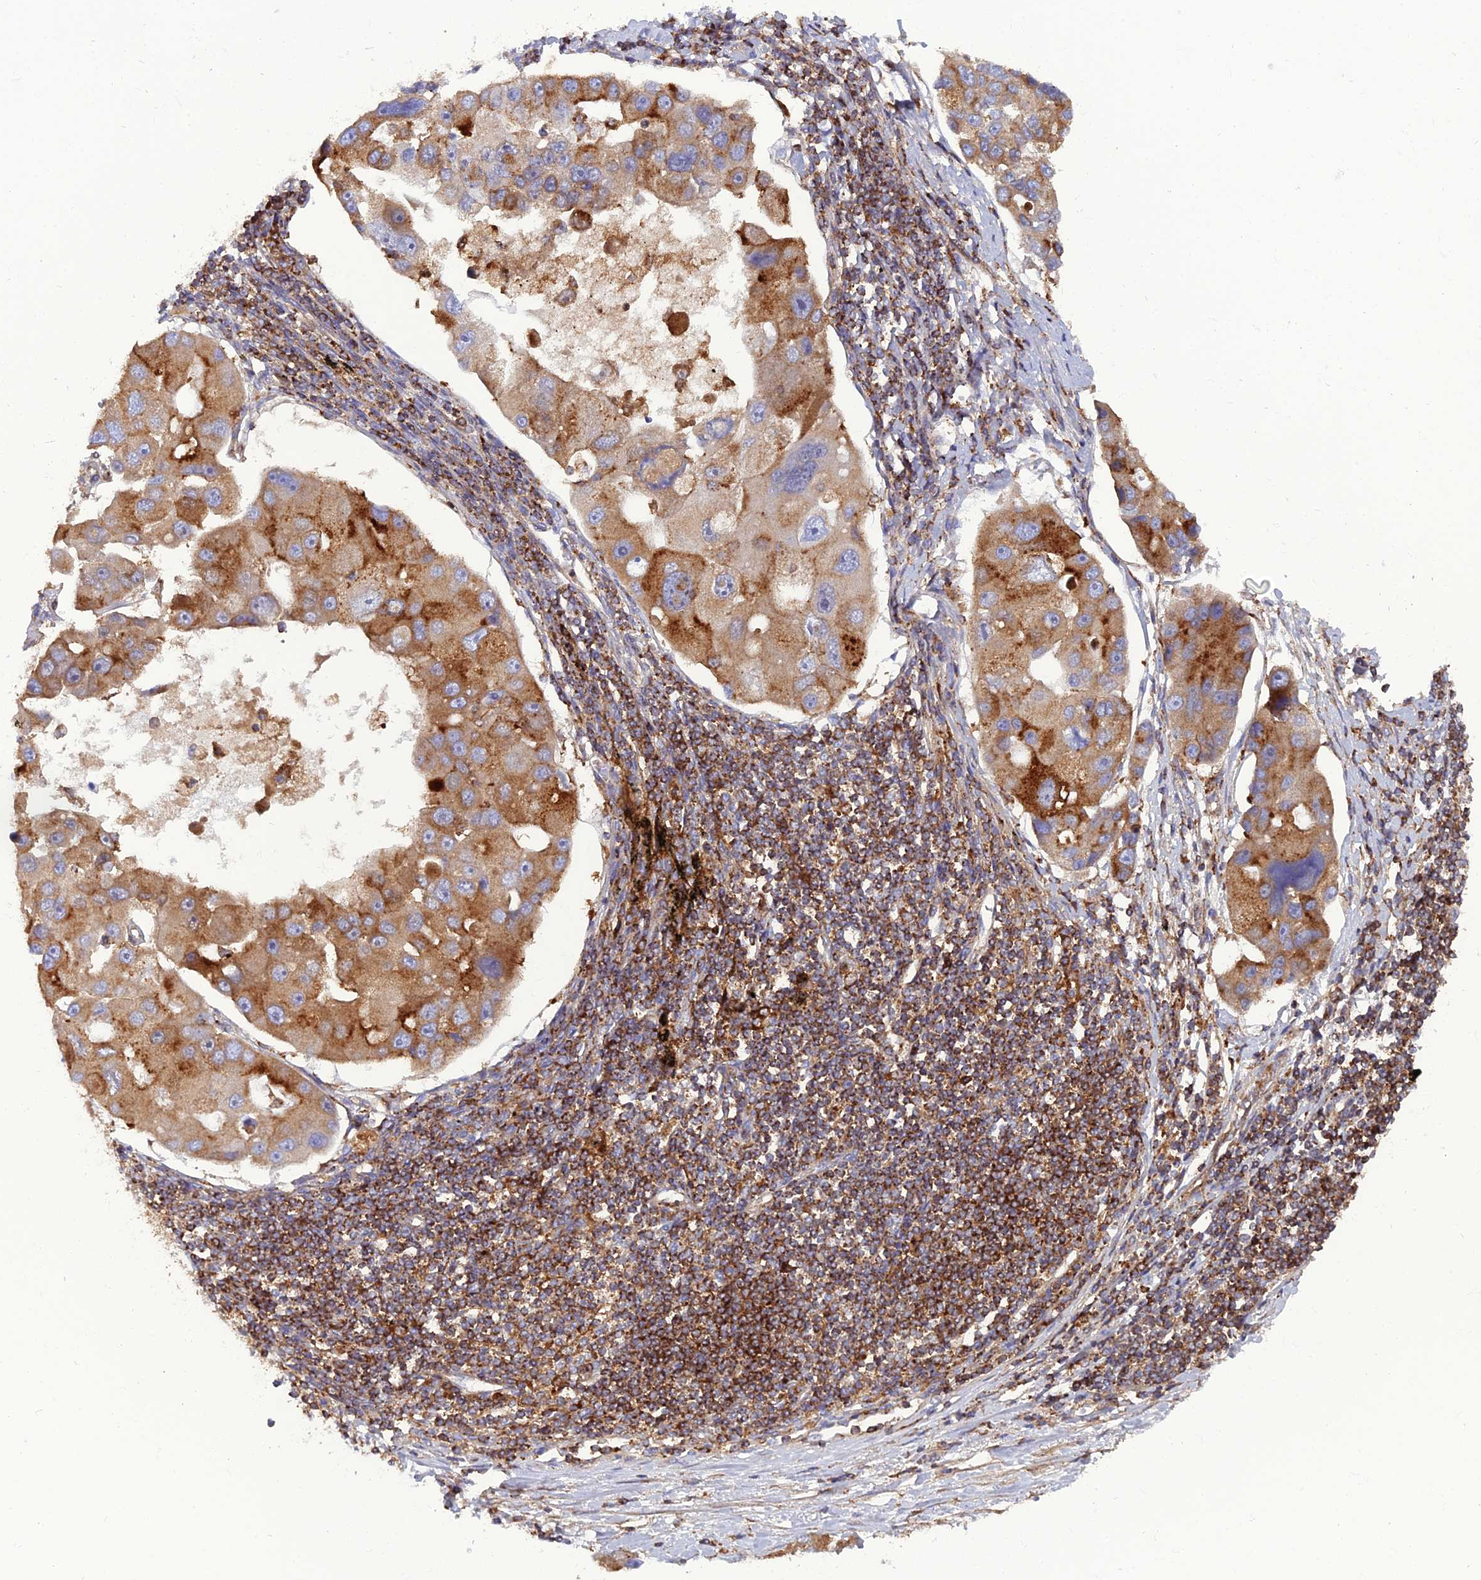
{"staining": {"intensity": "strong", "quantity": "25%-75%", "location": "cytoplasmic/membranous"}, "tissue": "lung cancer", "cell_type": "Tumor cells", "image_type": "cancer", "snomed": [{"axis": "morphology", "description": "Adenocarcinoma, NOS"}, {"axis": "topography", "description": "Lung"}], "caption": "A high amount of strong cytoplasmic/membranous staining is present in approximately 25%-75% of tumor cells in lung cancer (adenocarcinoma) tissue. Ihc stains the protein in brown and the nuclei are stained blue.", "gene": "LNPEP", "patient": {"sex": "female", "age": 54}}